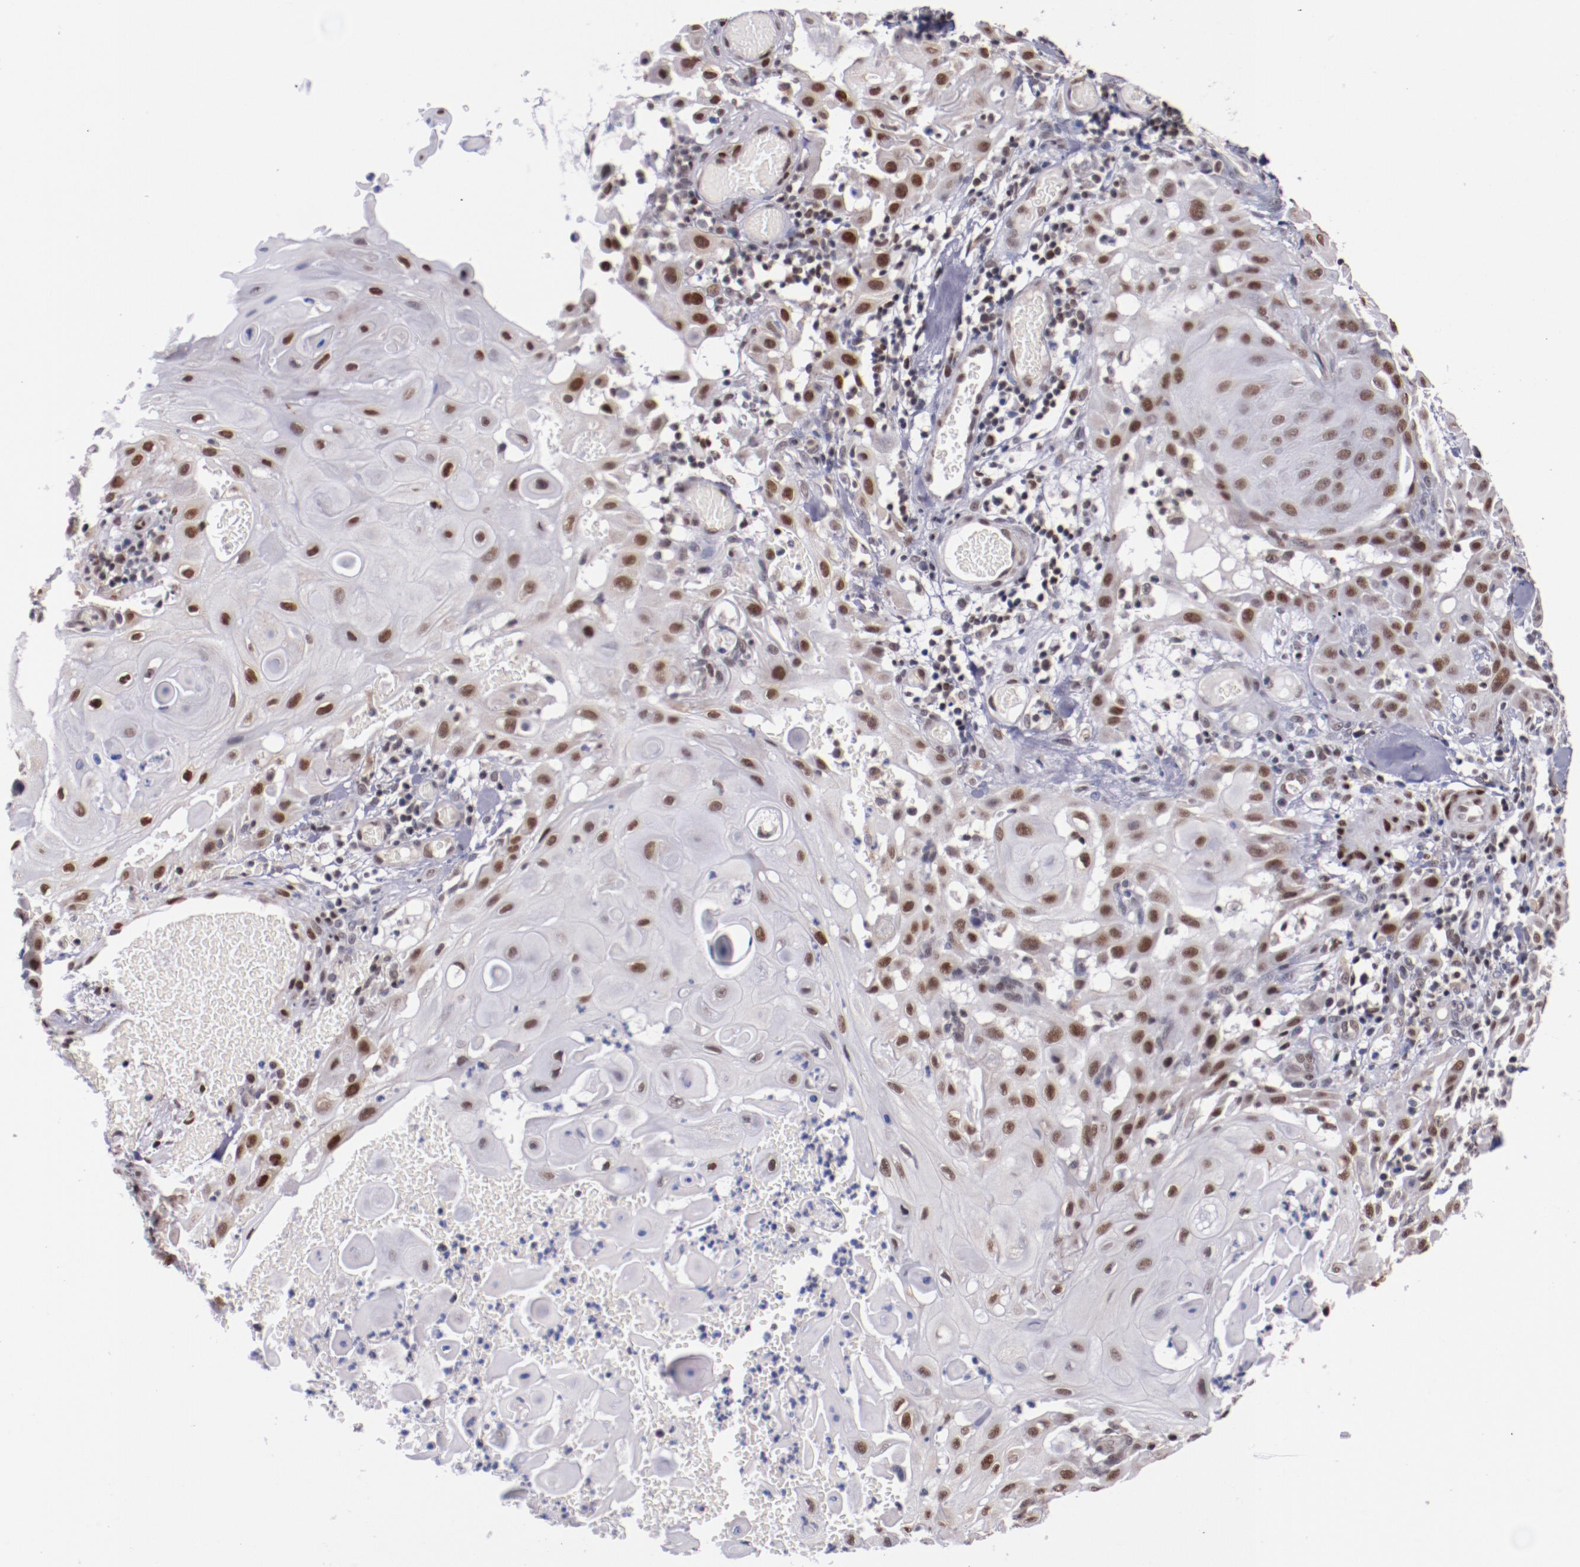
{"staining": {"intensity": "moderate", "quantity": ">75%", "location": "nuclear"}, "tissue": "skin cancer", "cell_type": "Tumor cells", "image_type": "cancer", "snomed": [{"axis": "morphology", "description": "Squamous cell carcinoma, NOS"}, {"axis": "topography", "description": "Skin"}], "caption": "This histopathology image shows squamous cell carcinoma (skin) stained with IHC to label a protein in brown. The nuclear of tumor cells show moderate positivity for the protein. Nuclei are counter-stained blue.", "gene": "SRF", "patient": {"sex": "male", "age": 24}}